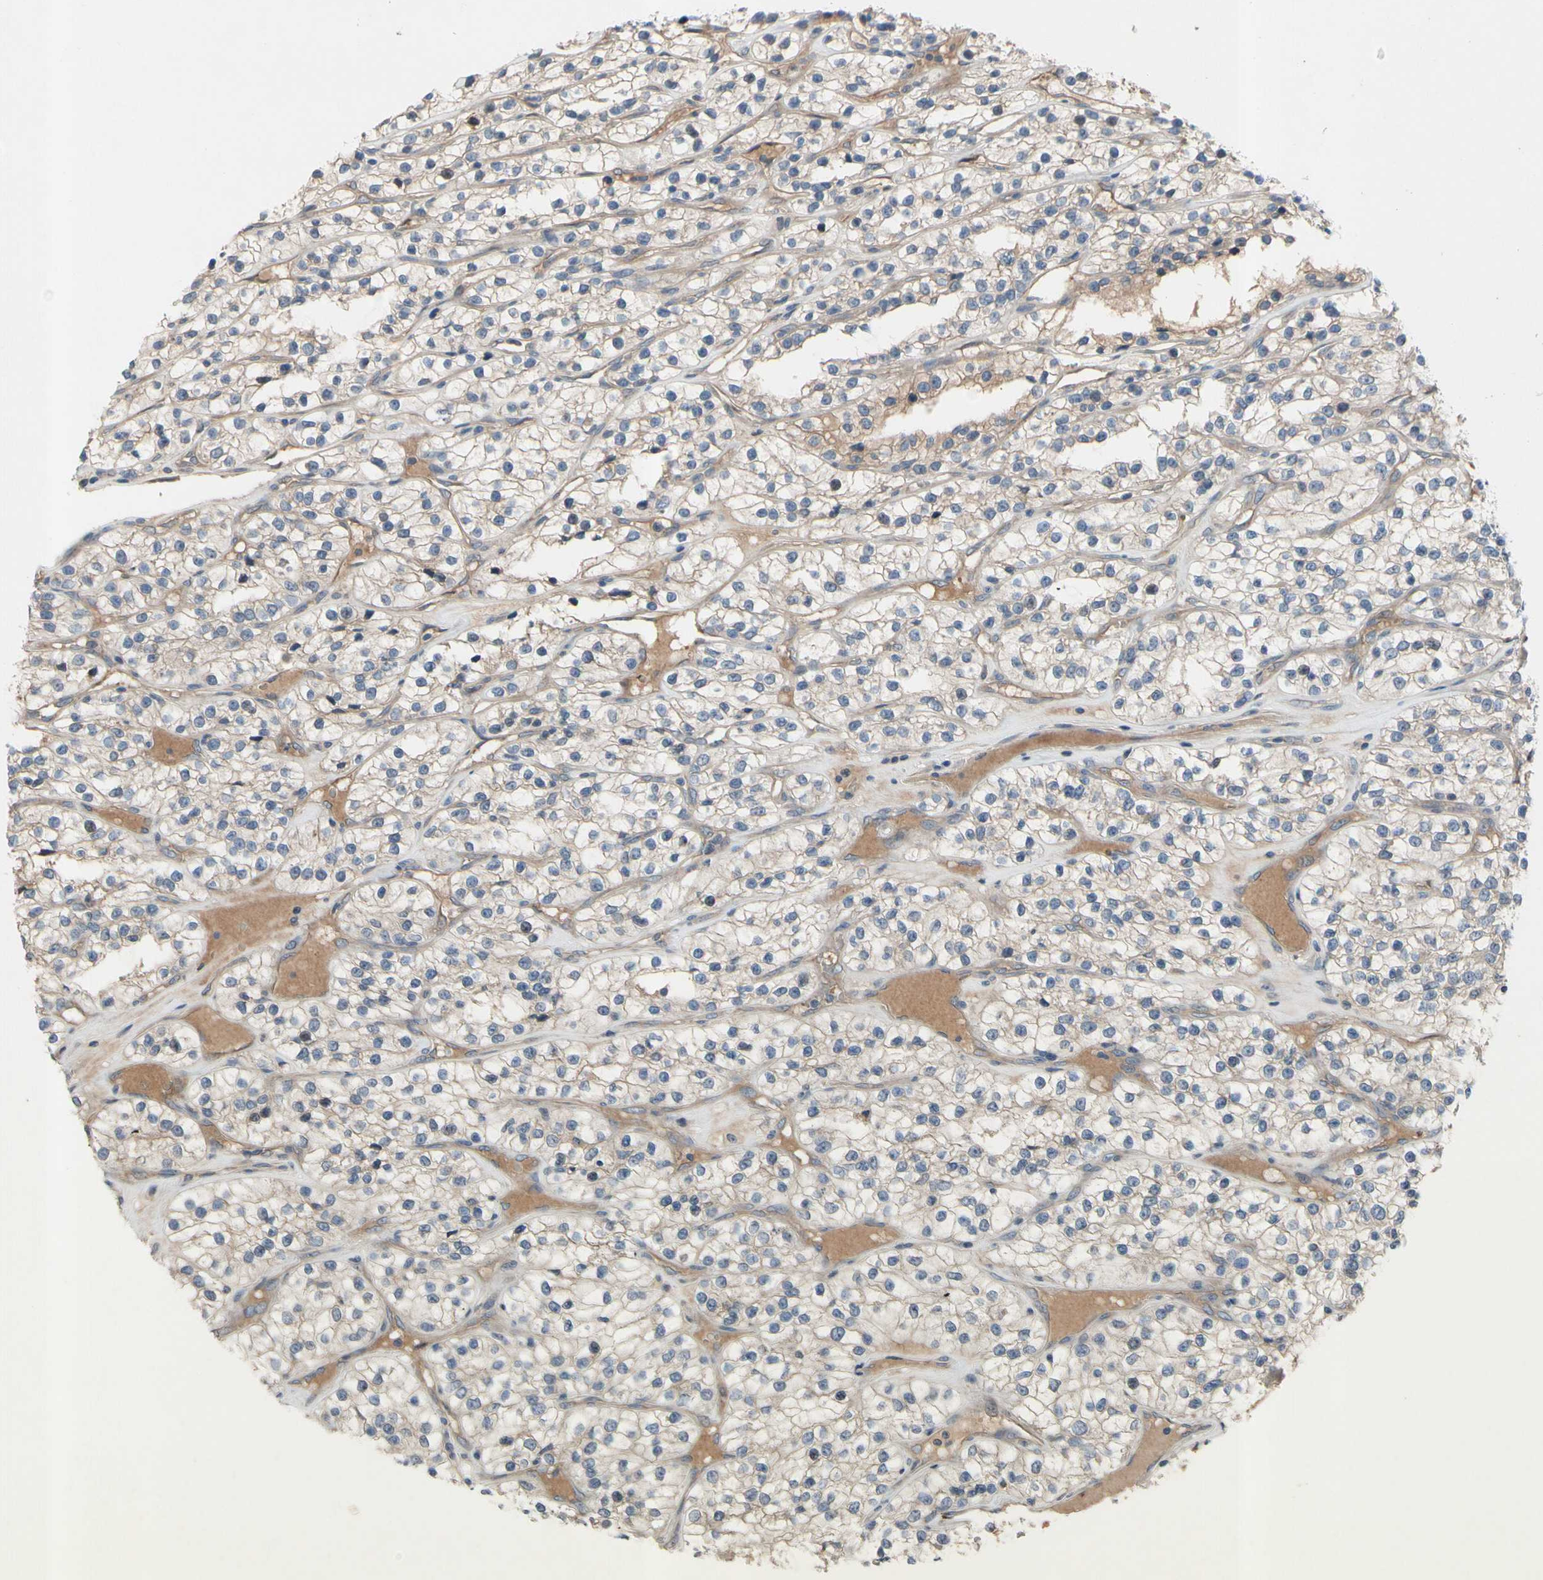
{"staining": {"intensity": "weak", "quantity": "<25%", "location": "cytoplasmic/membranous"}, "tissue": "renal cancer", "cell_type": "Tumor cells", "image_type": "cancer", "snomed": [{"axis": "morphology", "description": "Adenocarcinoma, NOS"}, {"axis": "topography", "description": "Kidney"}], "caption": "Tumor cells show no significant positivity in renal adenocarcinoma. (Immunohistochemistry, brightfield microscopy, high magnification).", "gene": "ICAM5", "patient": {"sex": "female", "age": 57}}